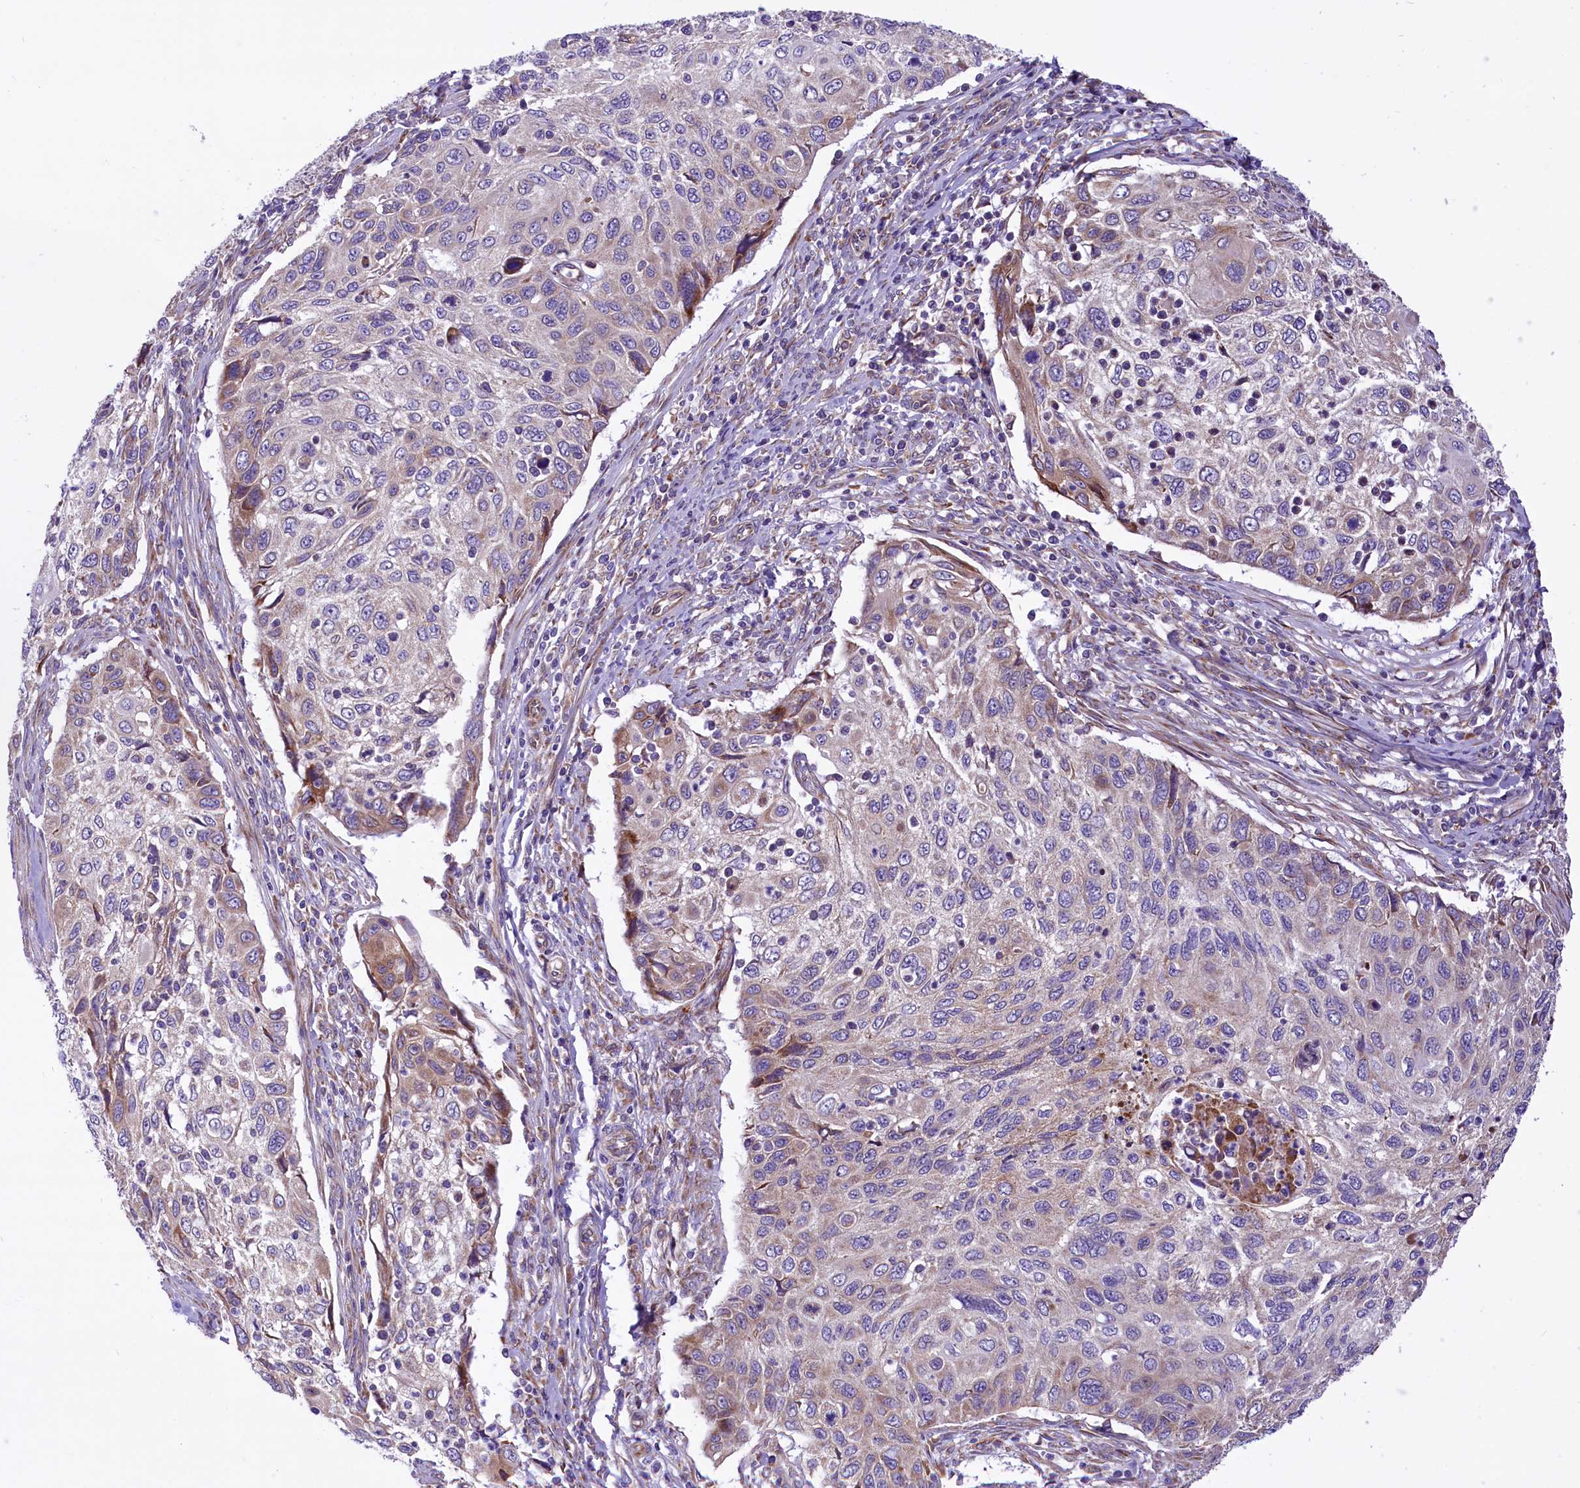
{"staining": {"intensity": "negative", "quantity": "none", "location": "none"}, "tissue": "cervical cancer", "cell_type": "Tumor cells", "image_type": "cancer", "snomed": [{"axis": "morphology", "description": "Squamous cell carcinoma, NOS"}, {"axis": "topography", "description": "Cervix"}], "caption": "A histopathology image of cervical cancer stained for a protein reveals no brown staining in tumor cells. The staining is performed using DAB (3,3'-diaminobenzidine) brown chromogen with nuclei counter-stained in using hematoxylin.", "gene": "PTPRU", "patient": {"sex": "female", "age": 70}}